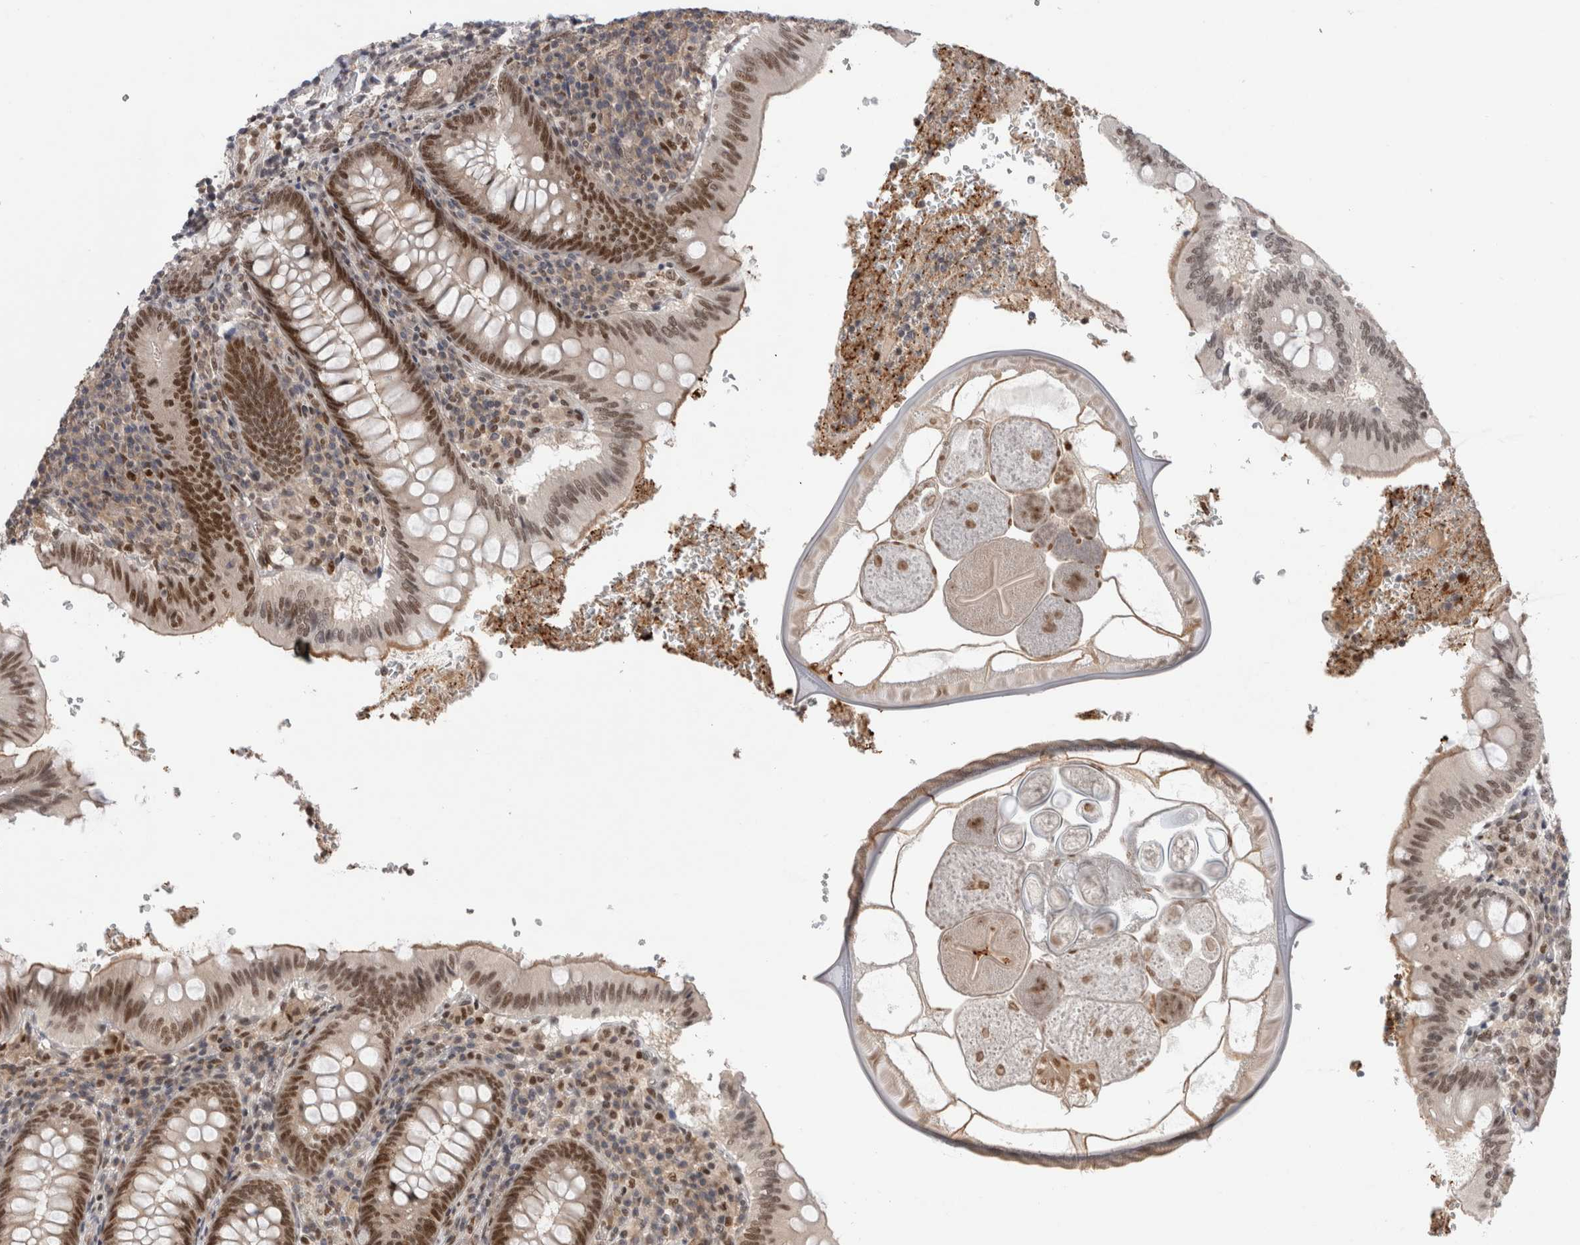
{"staining": {"intensity": "strong", "quantity": ">75%", "location": "nuclear"}, "tissue": "appendix", "cell_type": "Glandular cells", "image_type": "normal", "snomed": [{"axis": "morphology", "description": "Normal tissue, NOS"}, {"axis": "topography", "description": "Appendix"}], "caption": "High-power microscopy captured an immunohistochemistry histopathology image of unremarkable appendix, revealing strong nuclear expression in approximately >75% of glandular cells.", "gene": "ZNF521", "patient": {"sex": "male", "age": 8}}